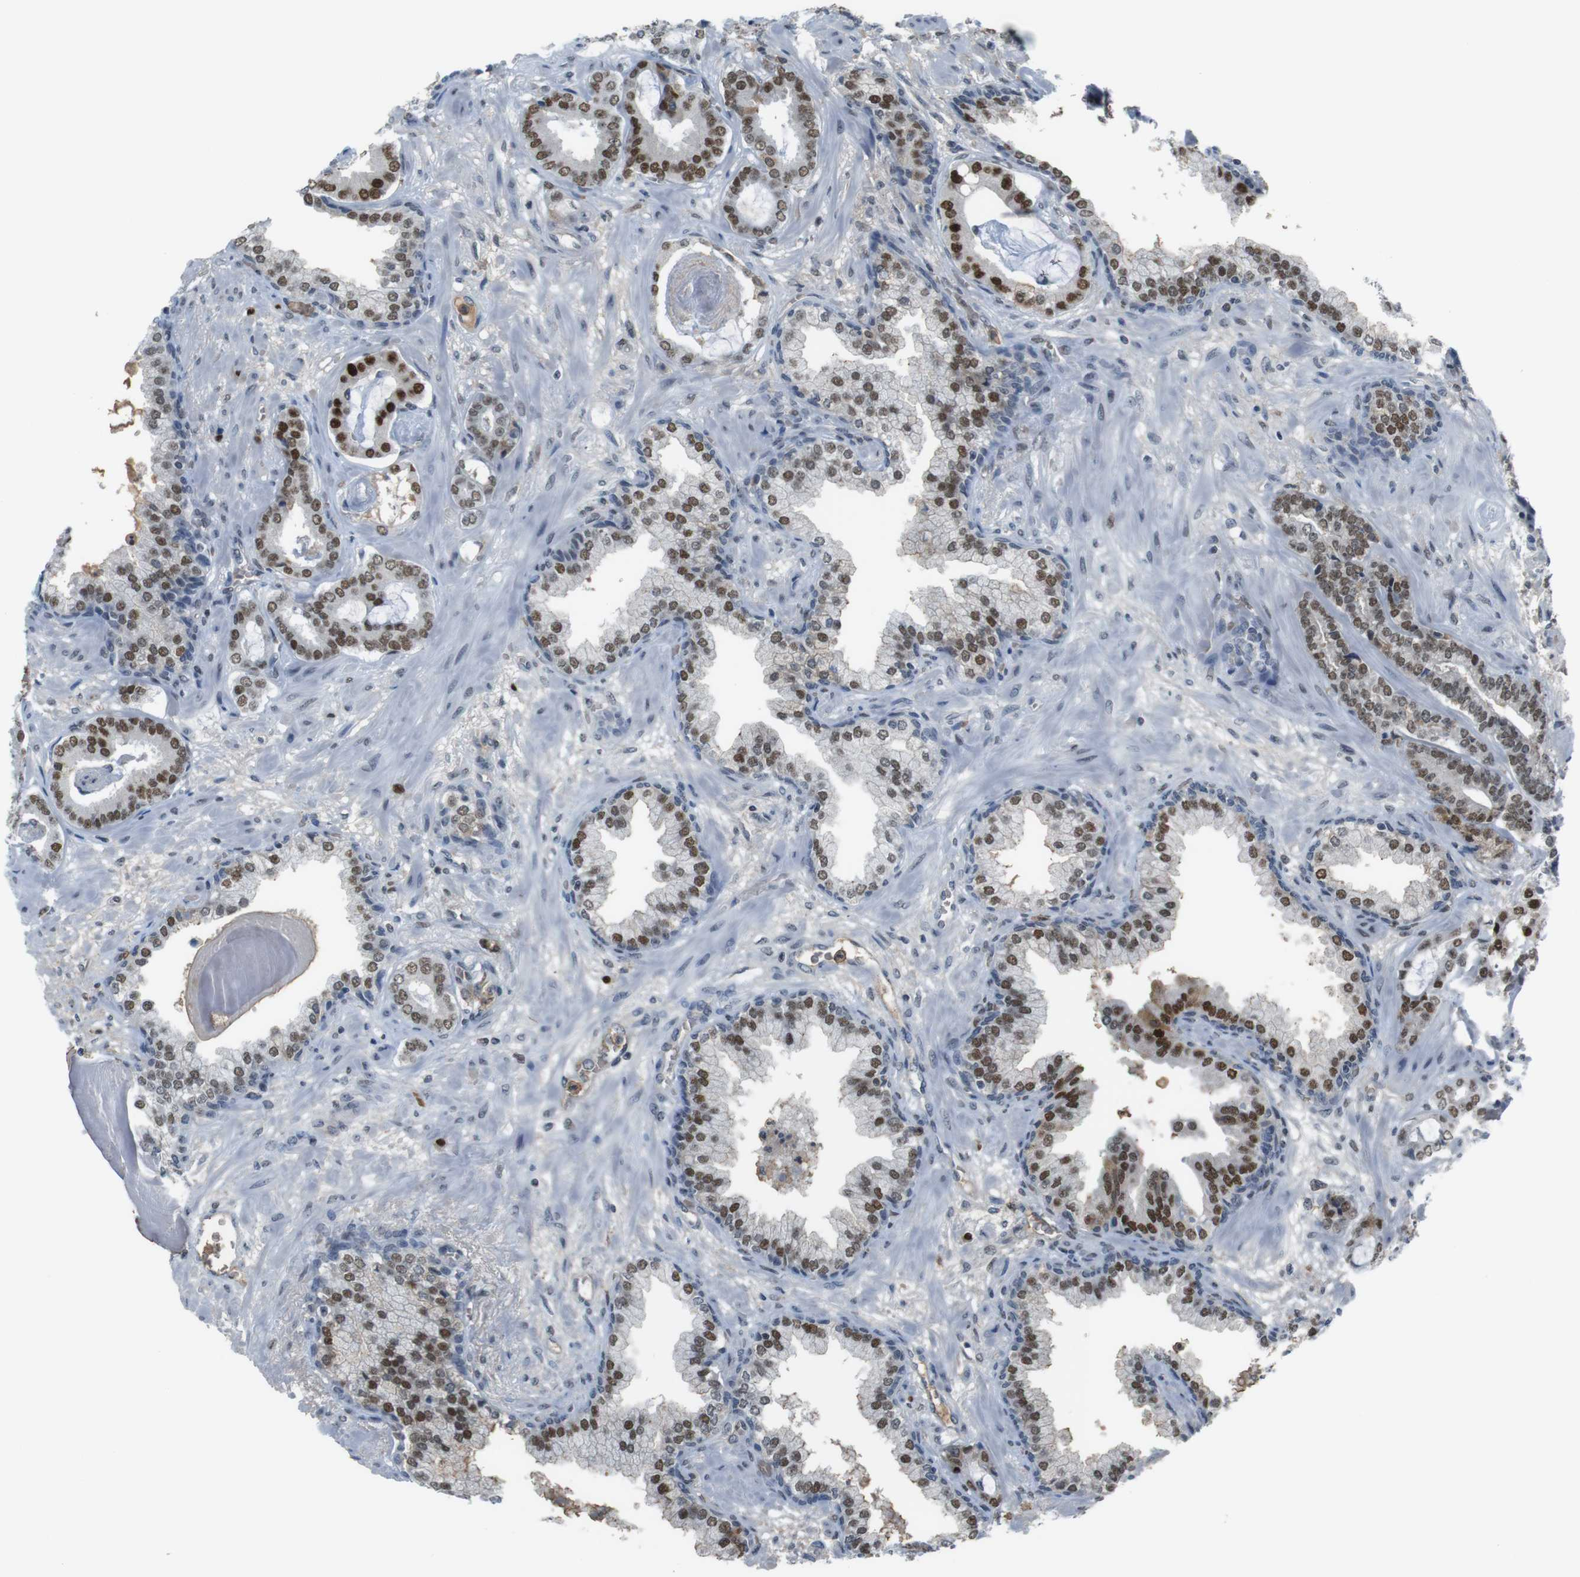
{"staining": {"intensity": "moderate", "quantity": ">75%", "location": "nuclear"}, "tissue": "prostate cancer", "cell_type": "Tumor cells", "image_type": "cancer", "snomed": [{"axis": "morphology", "description": "Adenocarcinoma, Low grade"}, {"axis": "topography", "description": "Prostate"}], "caption": "This micrograph displays immunohistochemistry (IHC) staining of adenocarcinoma (low-grade) (prostate), with medium moderate nuclear positivity in about >75% of tumor cells.", "gene": "SUB1", "patient": {"sex": "male", "age": 53}}